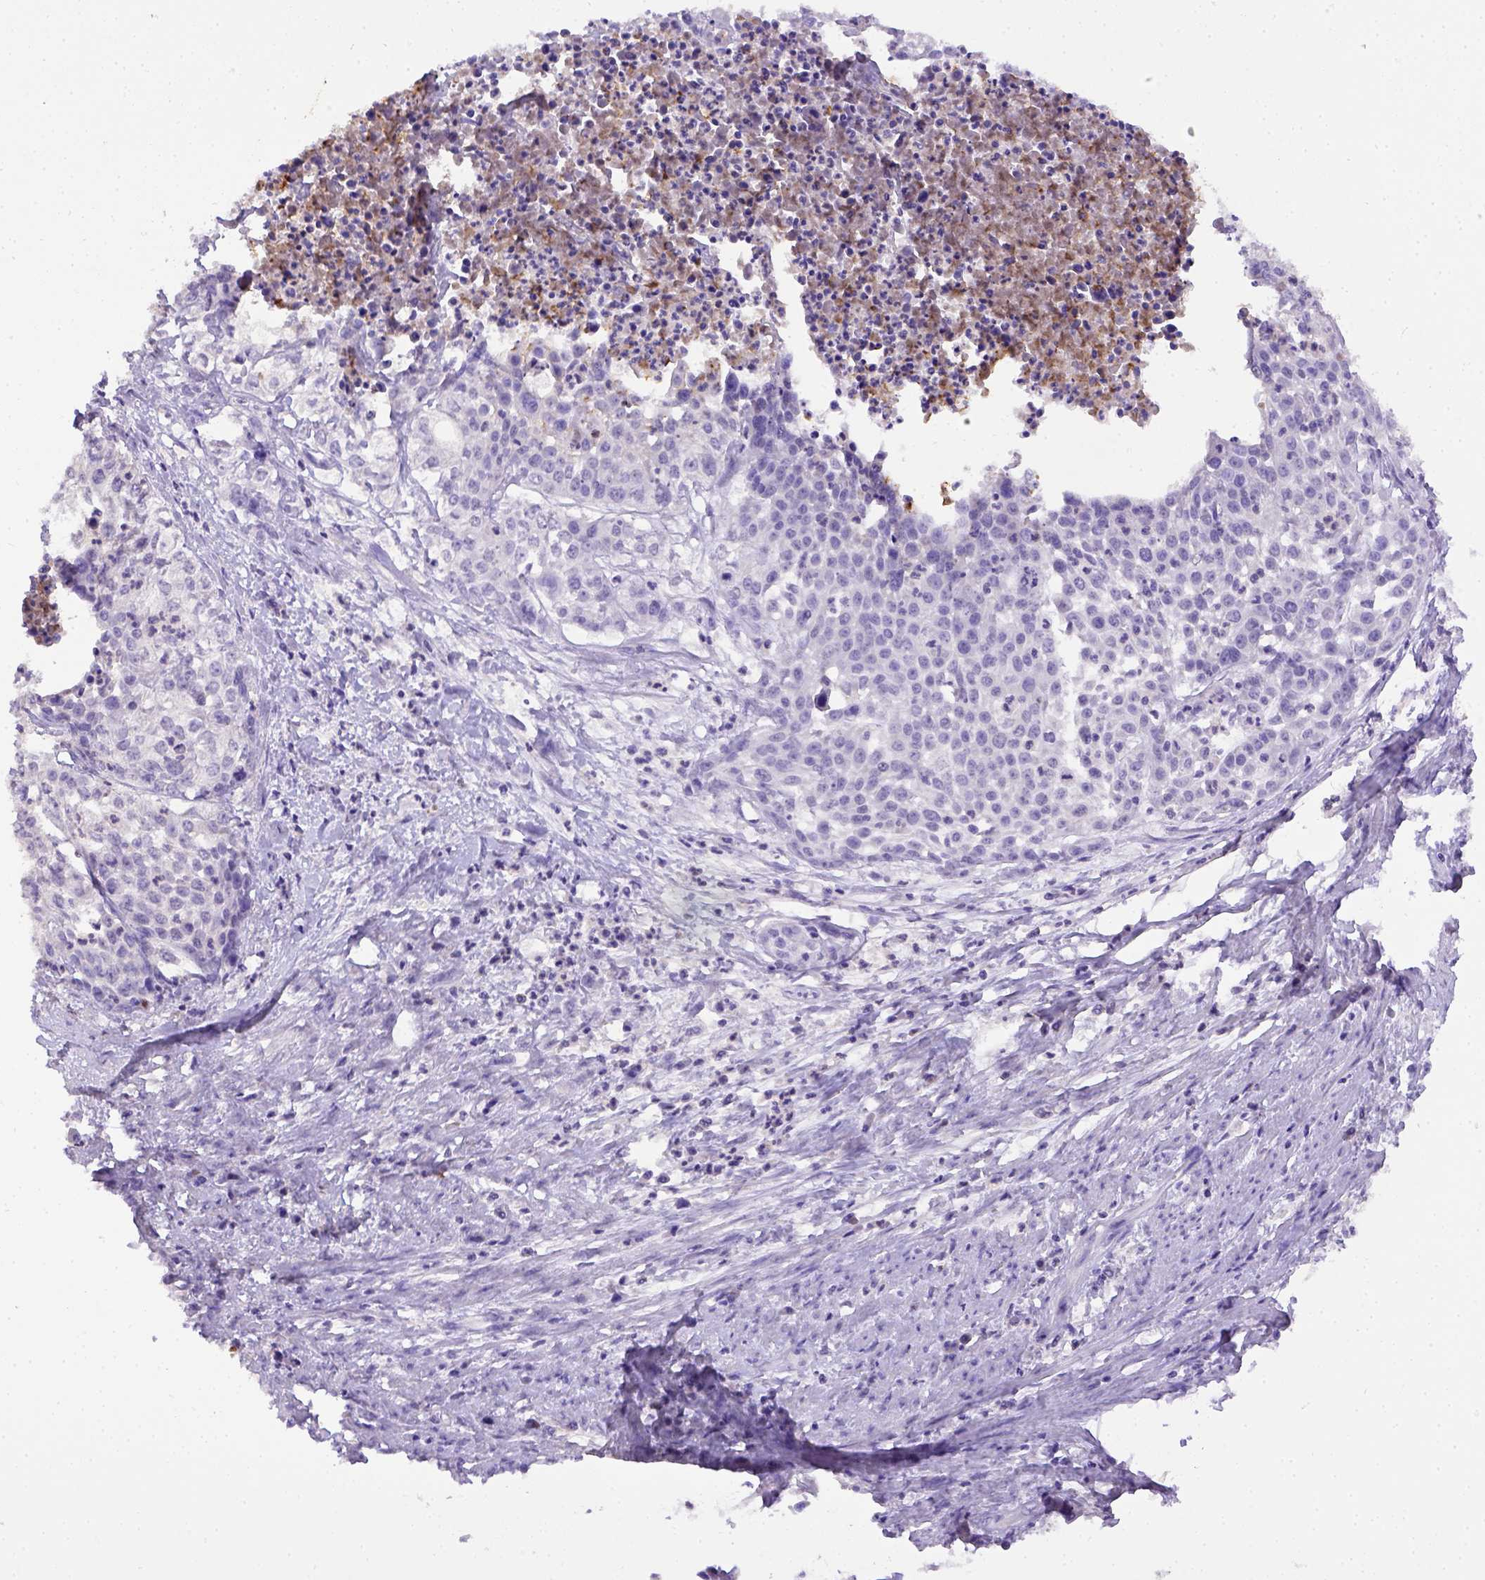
{"staining": {"intensity": "negative", "quantity": "none", "location": "none"}, "tissue": "cervical cancer", "cell_type": "Tumor cells", "image_type": "cancer", "snomed": [{"axis": "morphology", "description": "Squamous cell carcinoma, NOS"}, {"axis": "topography", "description": "Cervix"}], "caption": "DAB (3,3'-diaminobenzidine) immunohistochemical staining of human cervical cancer reveals no significant staining in tumor cells.", "gene": "B3GAT1", "patient": {"sex": "female", "age": 39}}